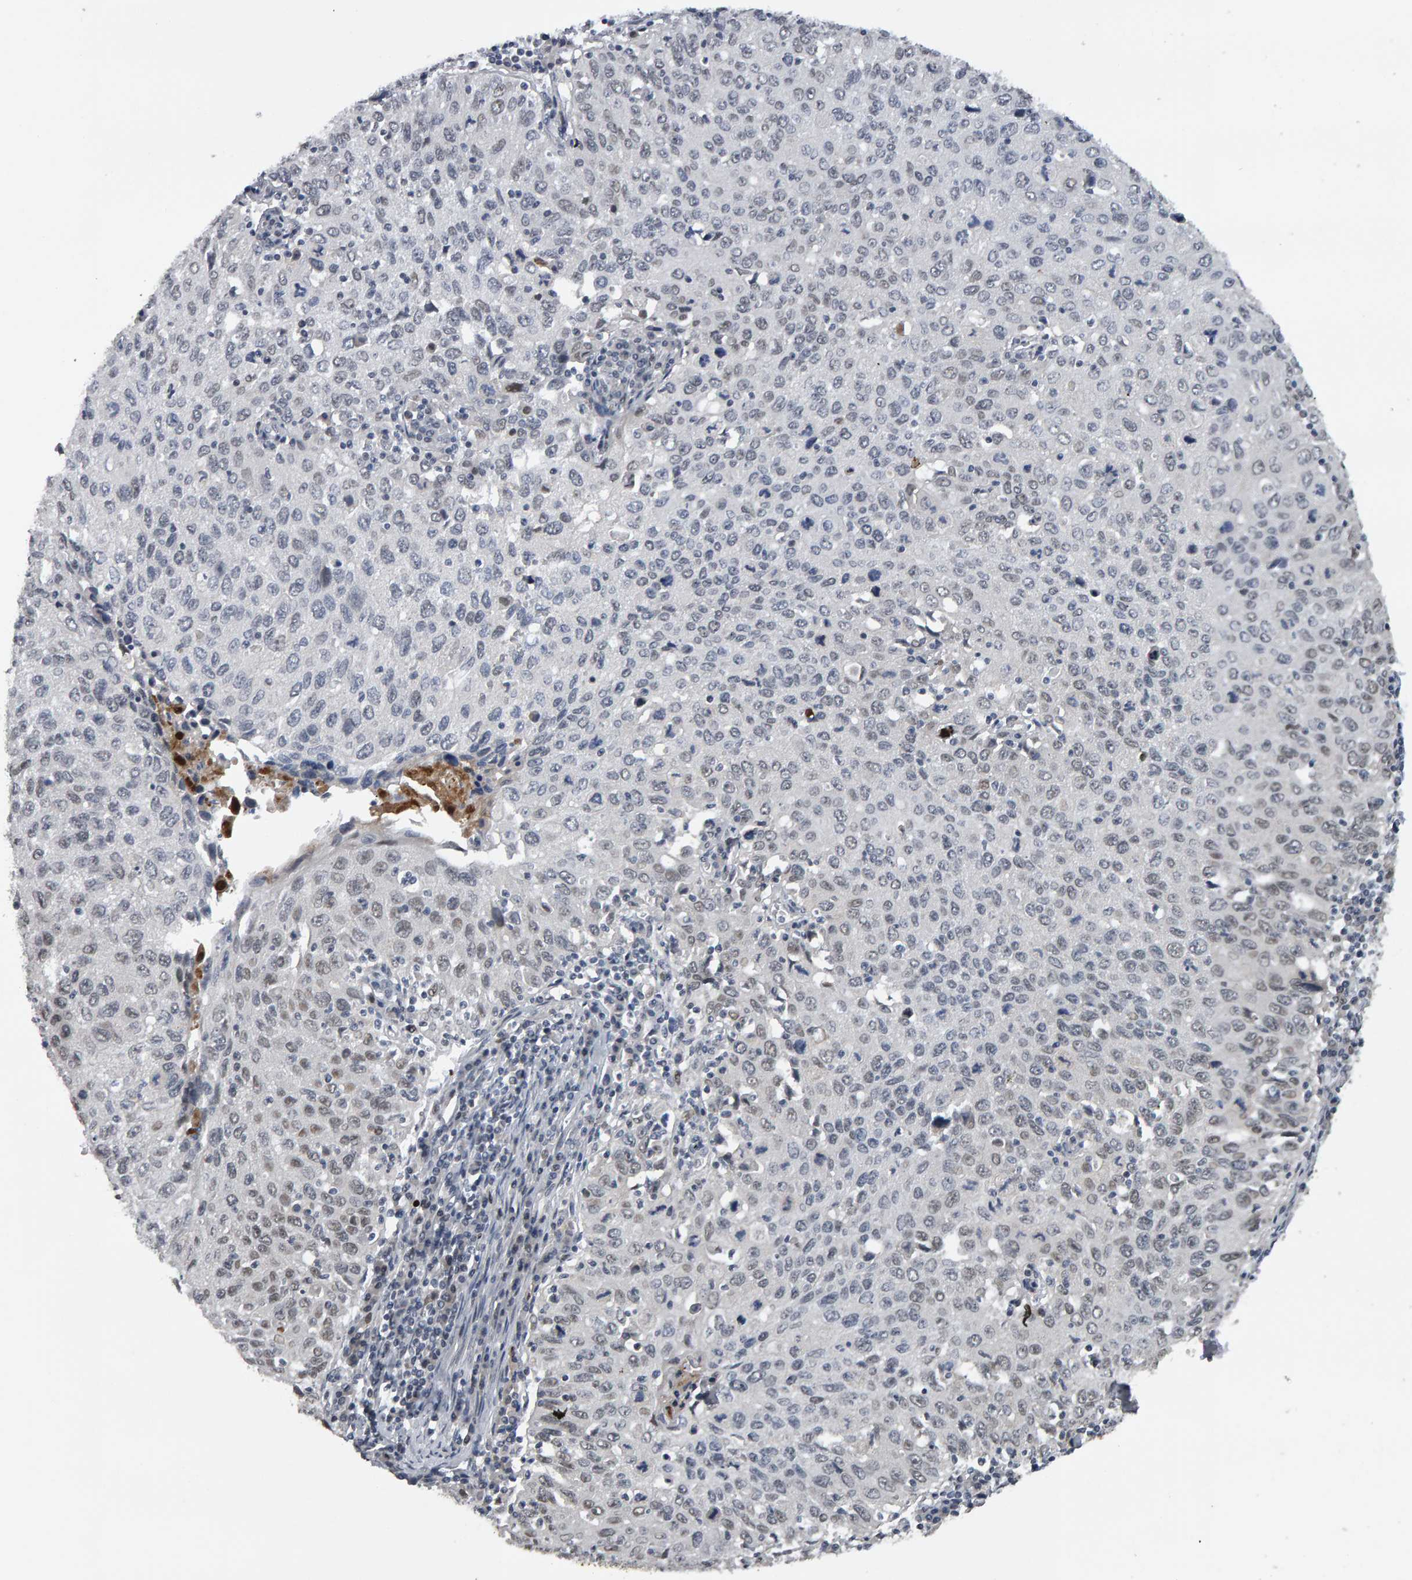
{"staining": {"intensity": "weak", "quantity": "25%-75%", "location": "nuclear"}, "tissue": "cervical cancer", "cell_type": "Tumor cells", "image_type": "cancer", "snomed": [{"axis": "morphology", "description": "Squamous cell carcinoma, NOS"}, {"axis": "topography", "description": "Cervix"}], "caption": "IHC (DAB) staining of cervical squamous cell carcinoma shows weak nuclear protein expression in approximately 25%-75% of tumor cells.", "gene": "IPO8", "patient": {"sex": "female", "age": 53}}